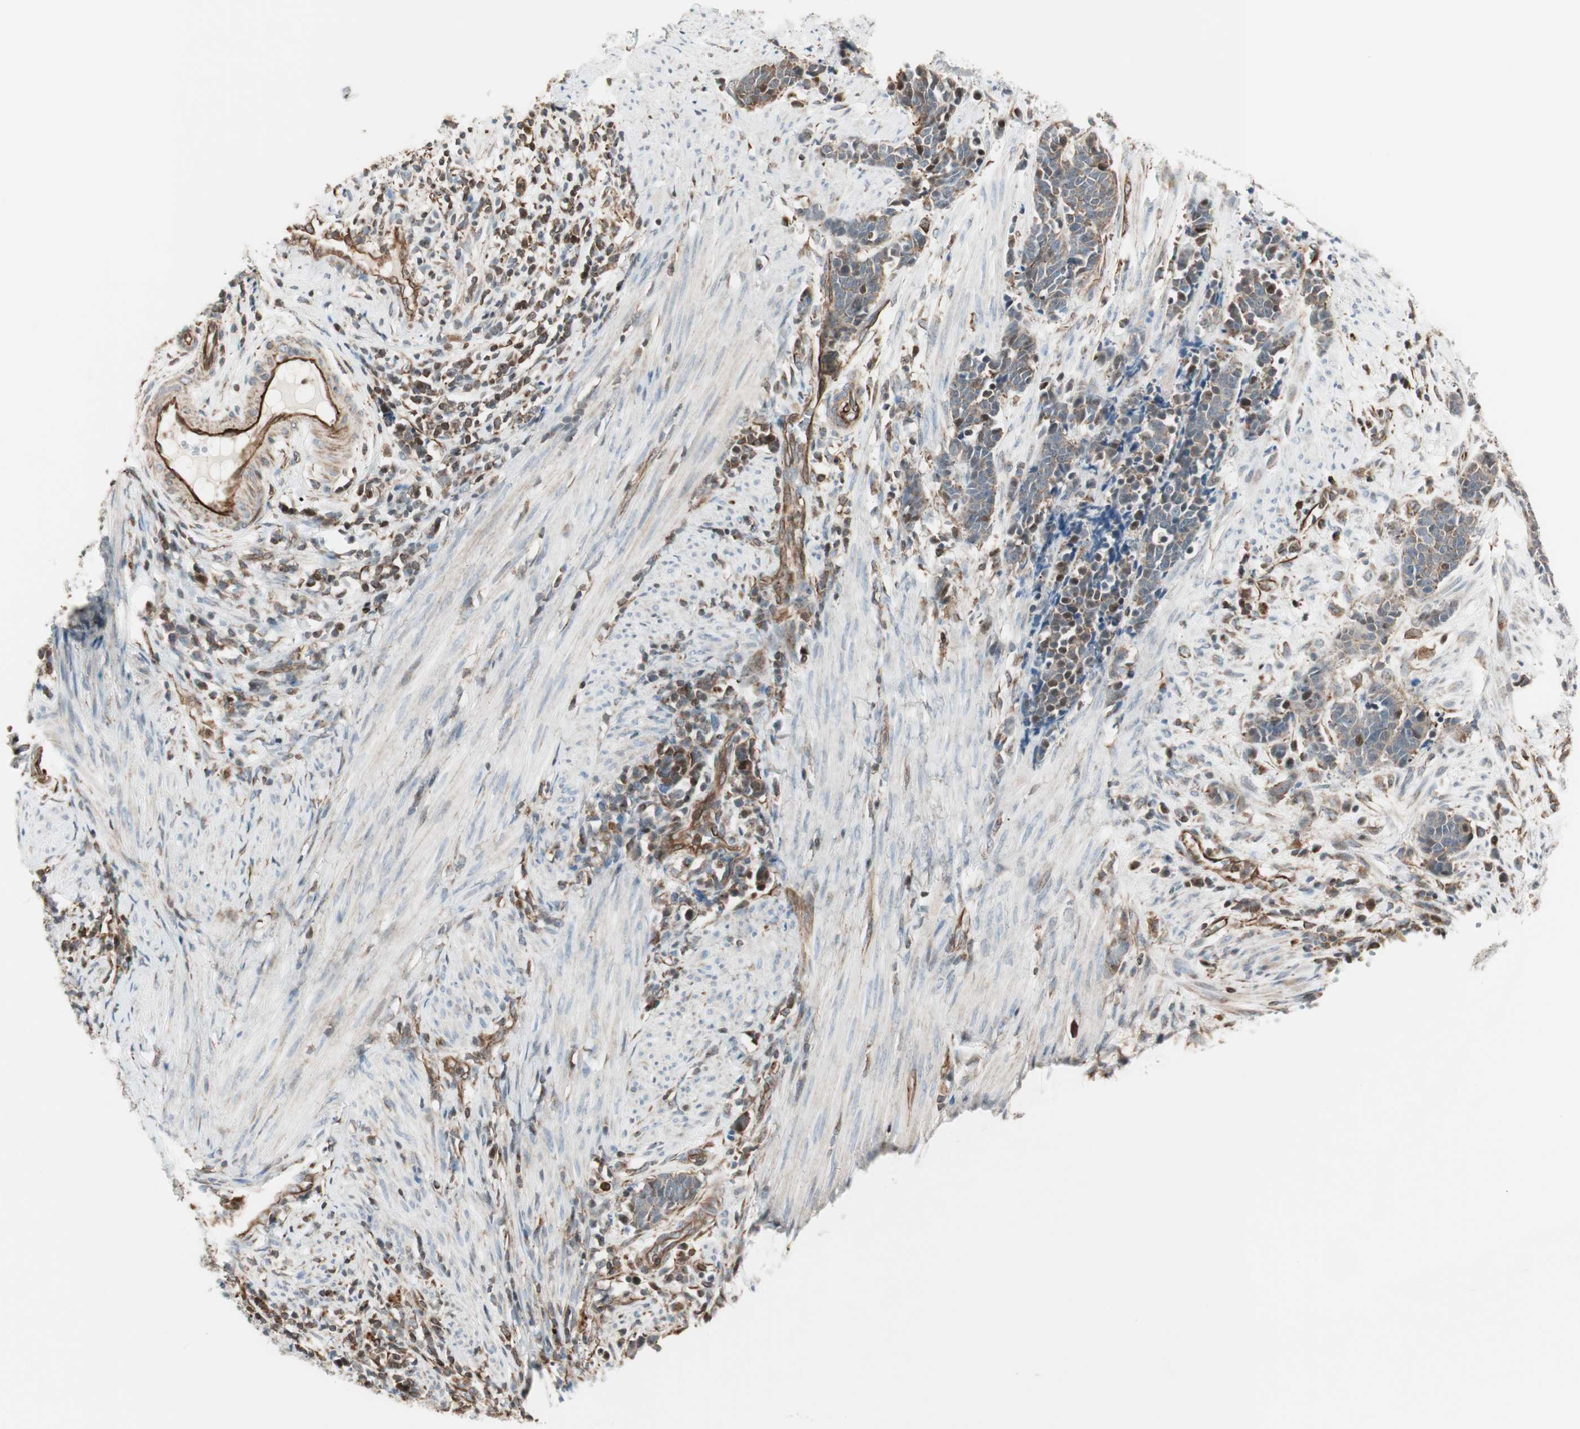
{"staining": {"intensity": "weak", "quantity": ">75%", "location": "cytoplasmic/membranous"}, "tissue": "cervical cancer", "cell_type": "Tumor cells", "image_type": "cancer", "snomed": [{"axis": "morphology", "description": "Squamous cell carcinoma, NOS"}, {"axis": "topography", "description": "Cervix"}], "caption": "Squamous cell carcinoma (cervical) stained for a protein (brown) shows weak cytoplasmic/membranous positive expression in approximately >75% of tumor cells.", "gene": "MAD2L2", "patient": {"sex": "female", "age": 35}}